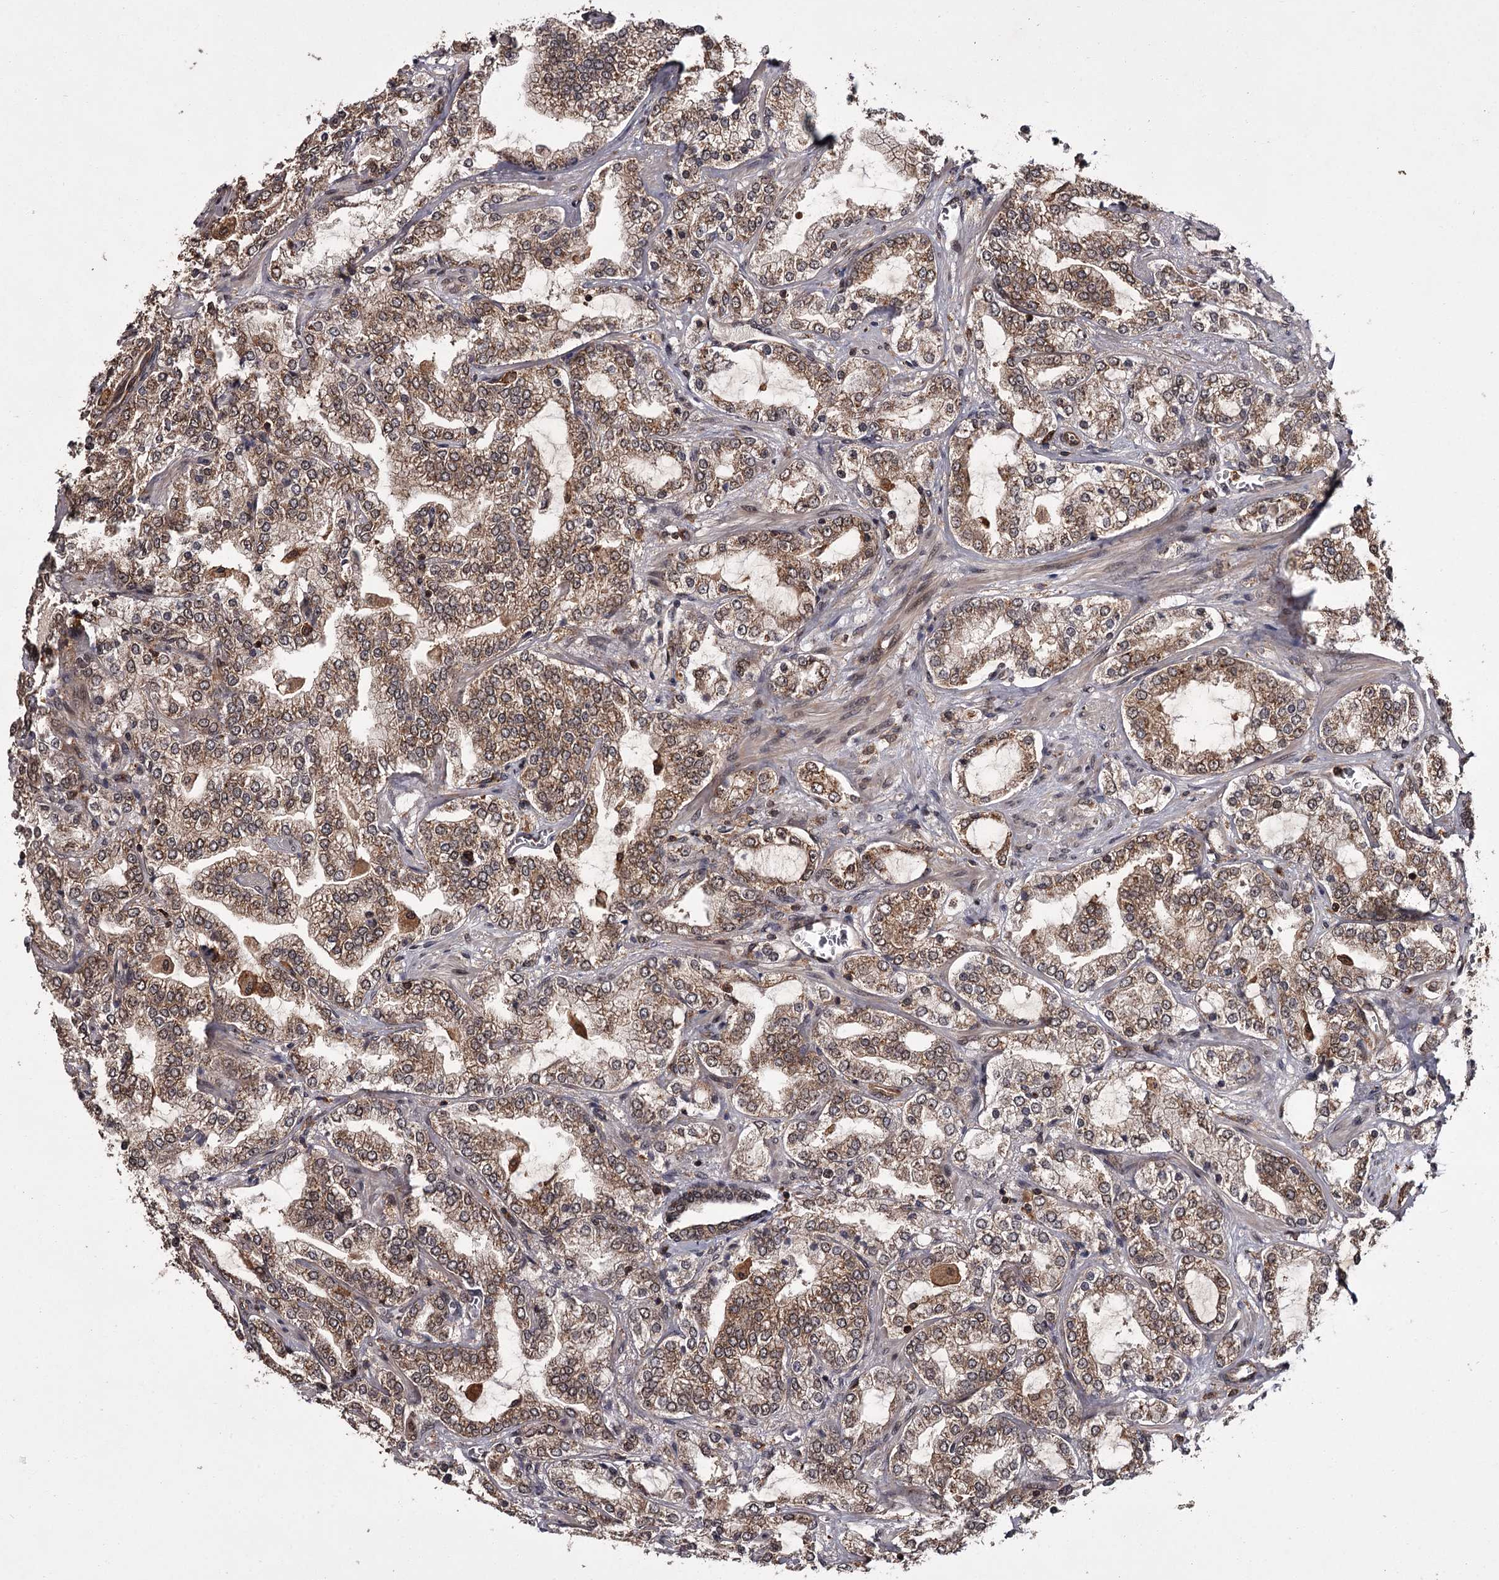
{"staining": {"intensity": "moderate", "quantity": ">75%", "location": "cytoplasmic/membranous,nuclear"}, "tissue": "prostate cancer", "cell_type": "Tumor cells", "image_type": "cancer", "snomed": [{"axis": "morphology", "description": "Adenocarcinoma, High grade"}, {"axis": "topography", "description": "Prostate"}], "caption": "The immunohistochemical stain labels moderate cytoplasmic/membranous and nuclear positivity in tumor cells of prostate adenocarcinoma (high-grade) tissue. (DAB = brown stain, brightfield microscopy at high magnification).", "gene": "TBC1D23", "patient": {"sex": "male", "age": 64}}